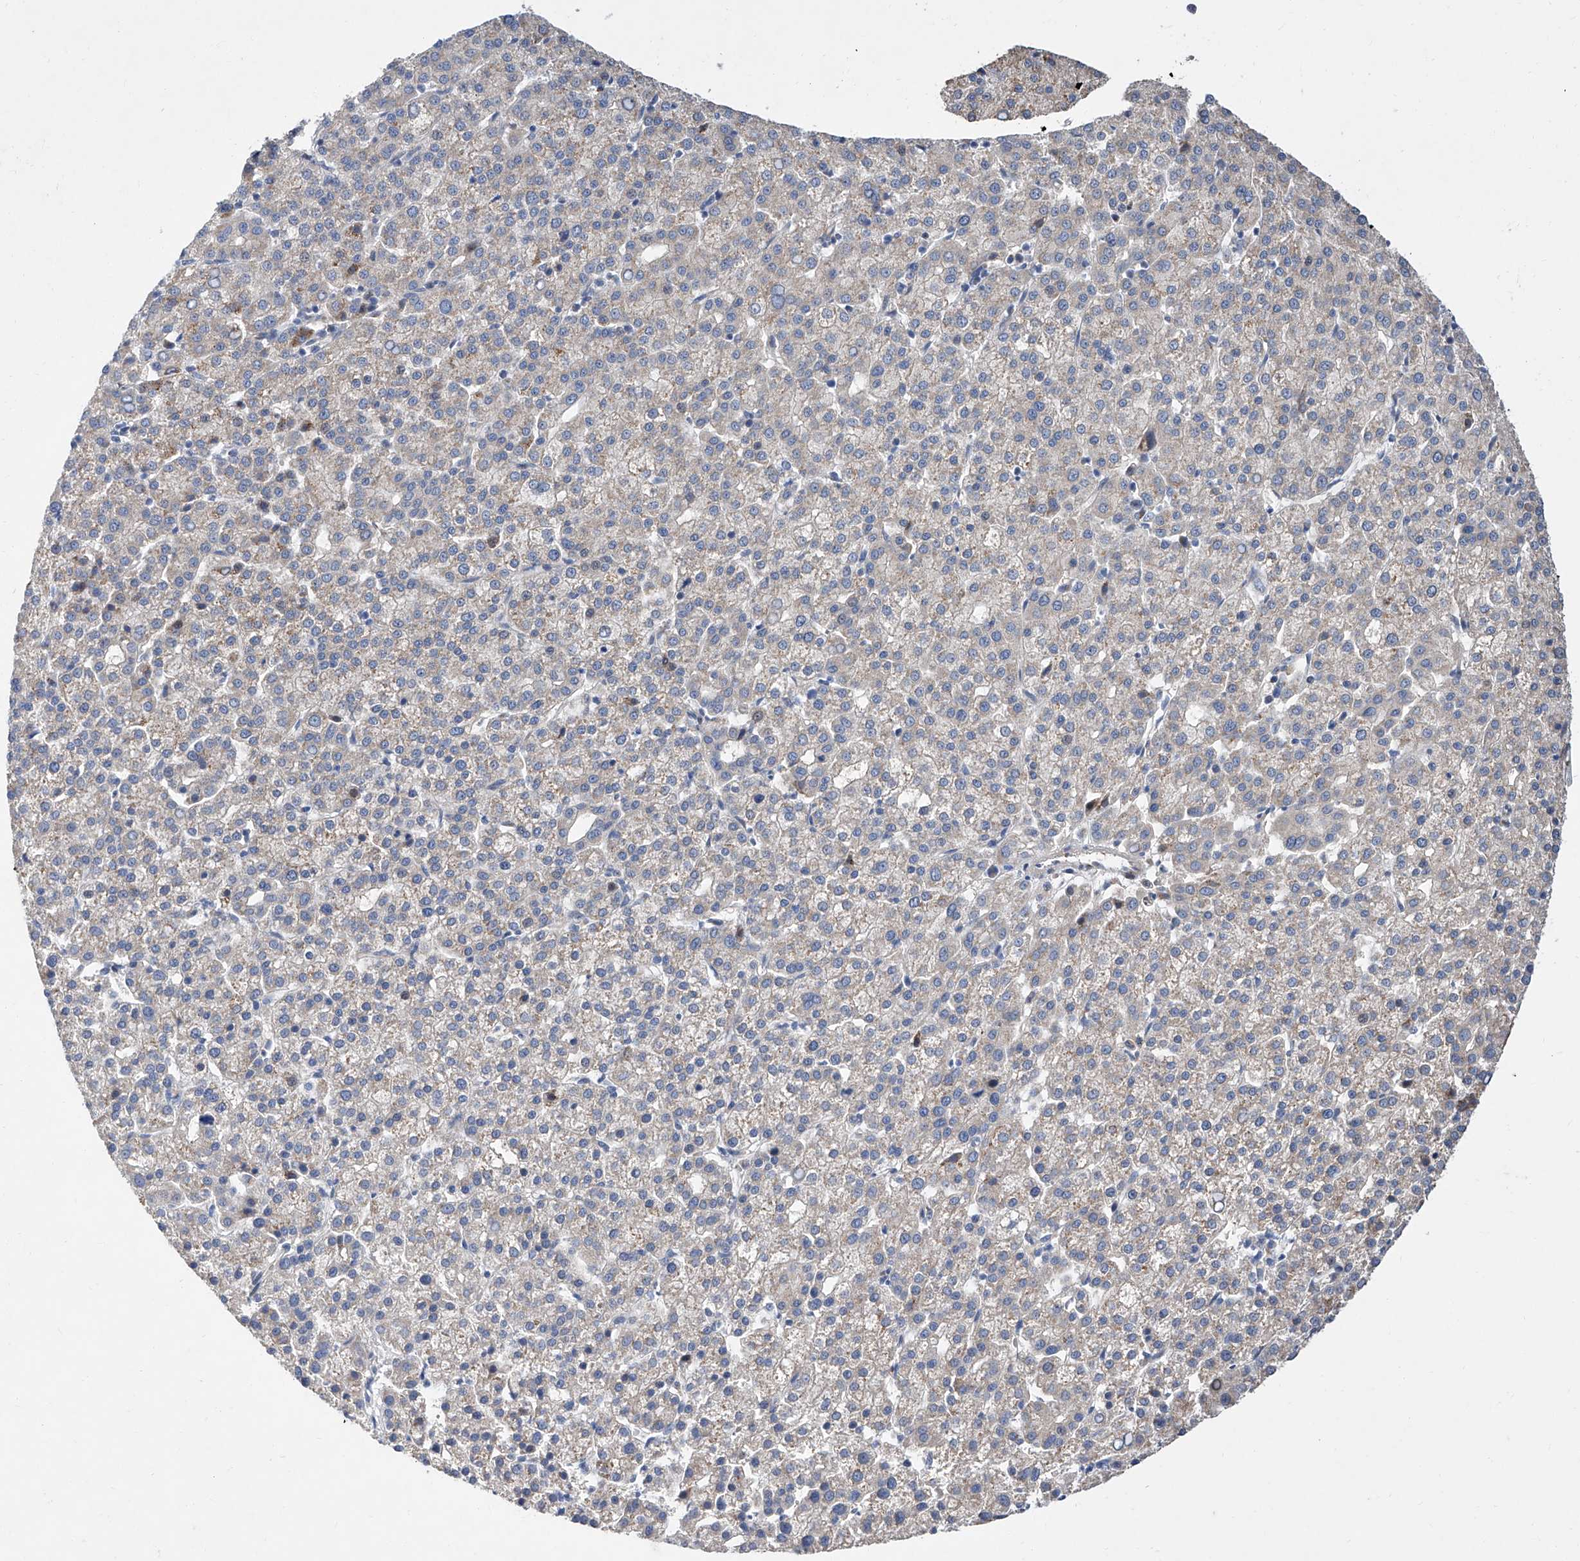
{"staining": {"intensity": "negative", "quantity": "none", "location": "none"}, "tissue": "liver cancer", "cell_type": "Tumor cells", "image_type": "cancer", "snomed": [{"axis": "morphology", "description": "Carcinoma, Hepatocellular, NOS"}, {"axis": "topography", "description": "Liver"}], "caption": "Immunohistochemistry (IHC) photomicrograph of neoplastic tissue: liver cancer (hepatocellular carcinoma) stained with DAB (3,3'-diaminobenzidine) displays no significant protein staining in tumor cells.", "gene": "FUCA2", "patient": {"sex": "female", "age": 58}}